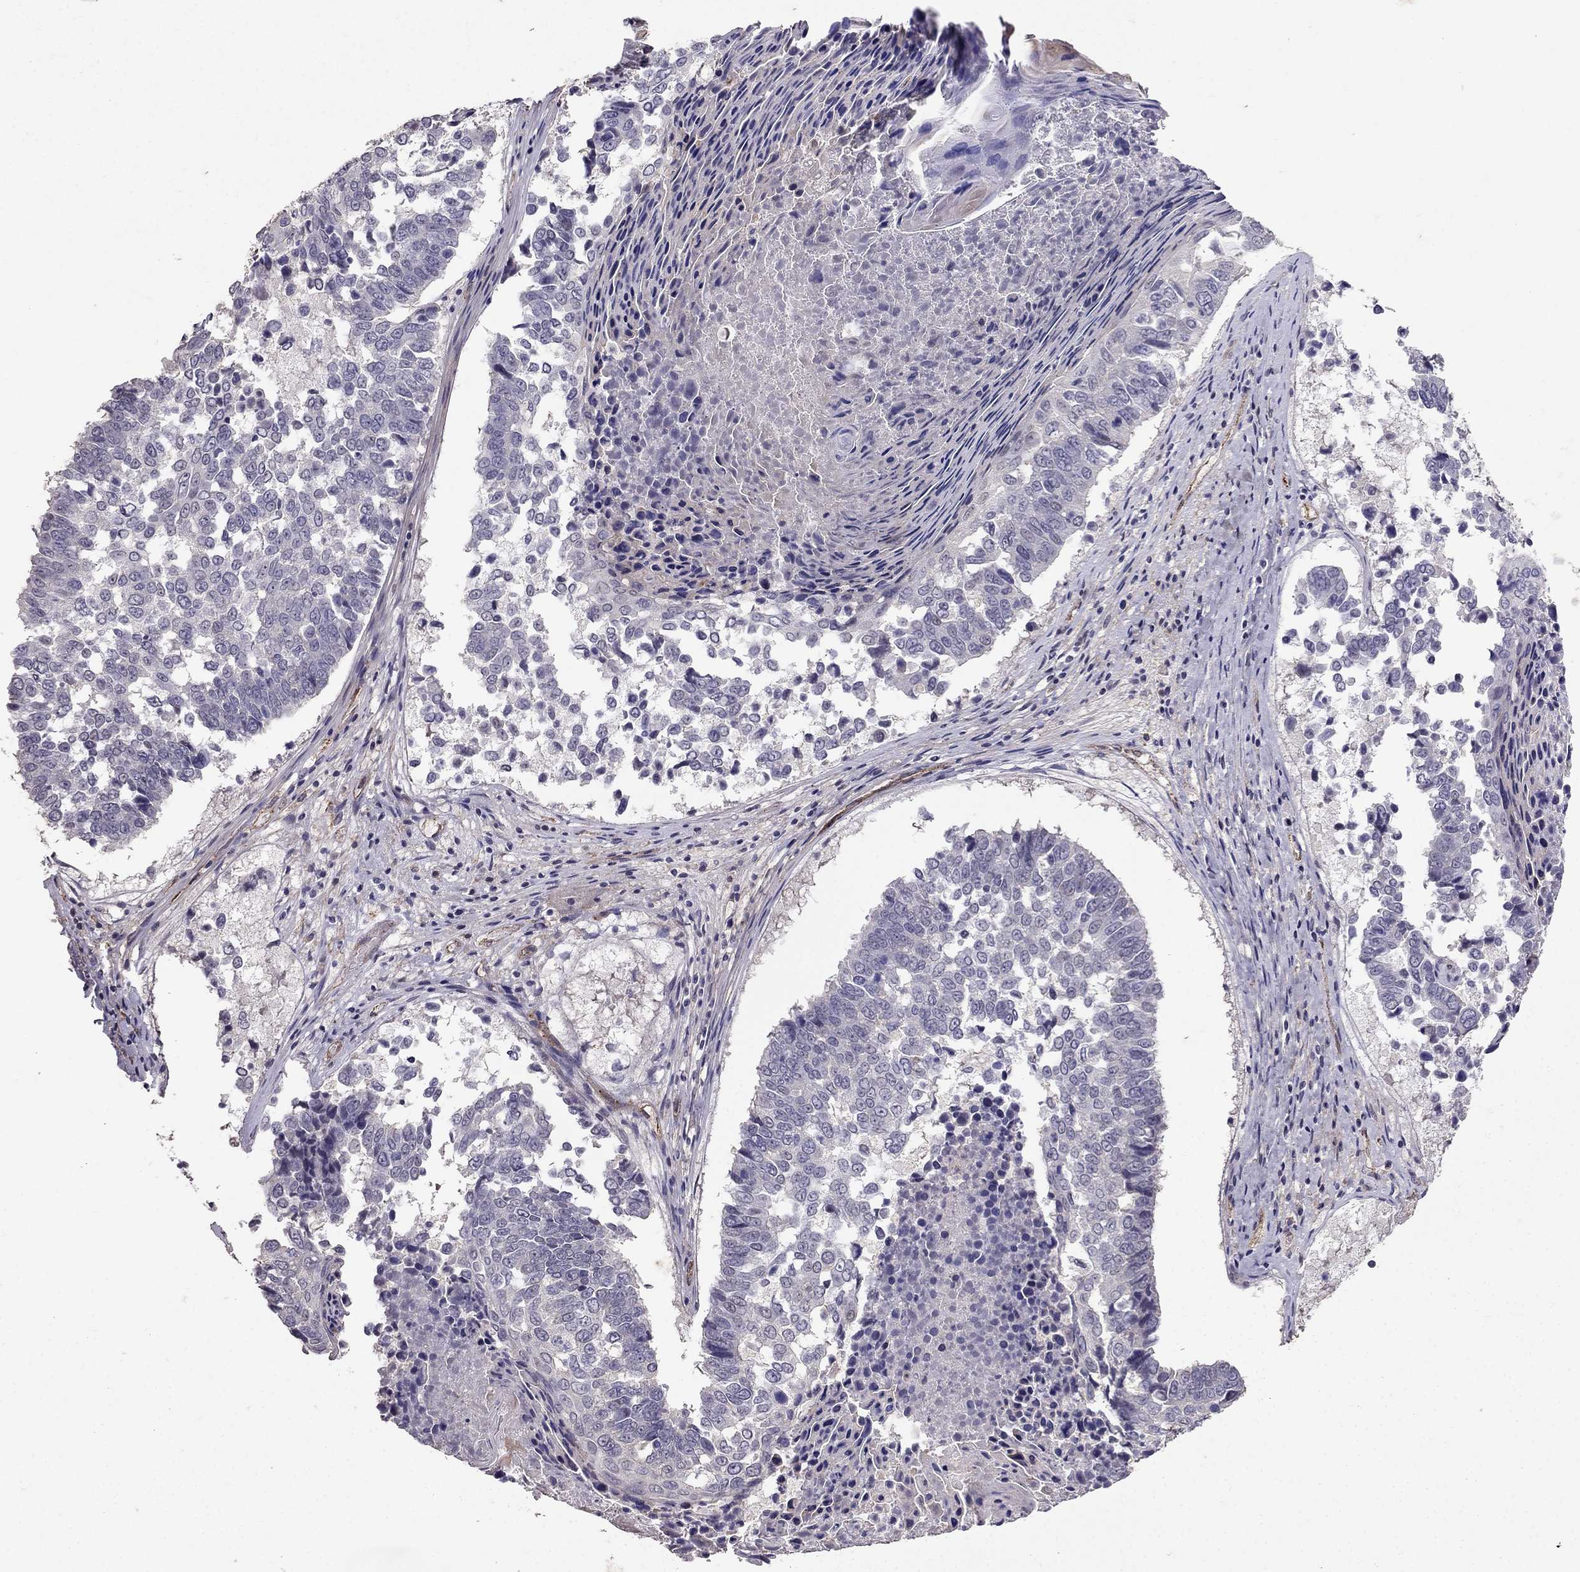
{"staining": {"intensity": "negative", "quantity": "none", "location": "none"}, "tissue": "lung cancer", "cell_type": "Tumor cells", "image_type": "cancer", "snomed": [{"axis": "morphology", "description": "Squamous cell carcinoma, NOS"}, {"axis": "topography", "description": "Lung"}], "caption": "Tumor cells are negative for brown protein staining in squamous cell carcinoma (lung).", "gene": "RASIP1", "patient": {"sex": "male", "age": 73}}